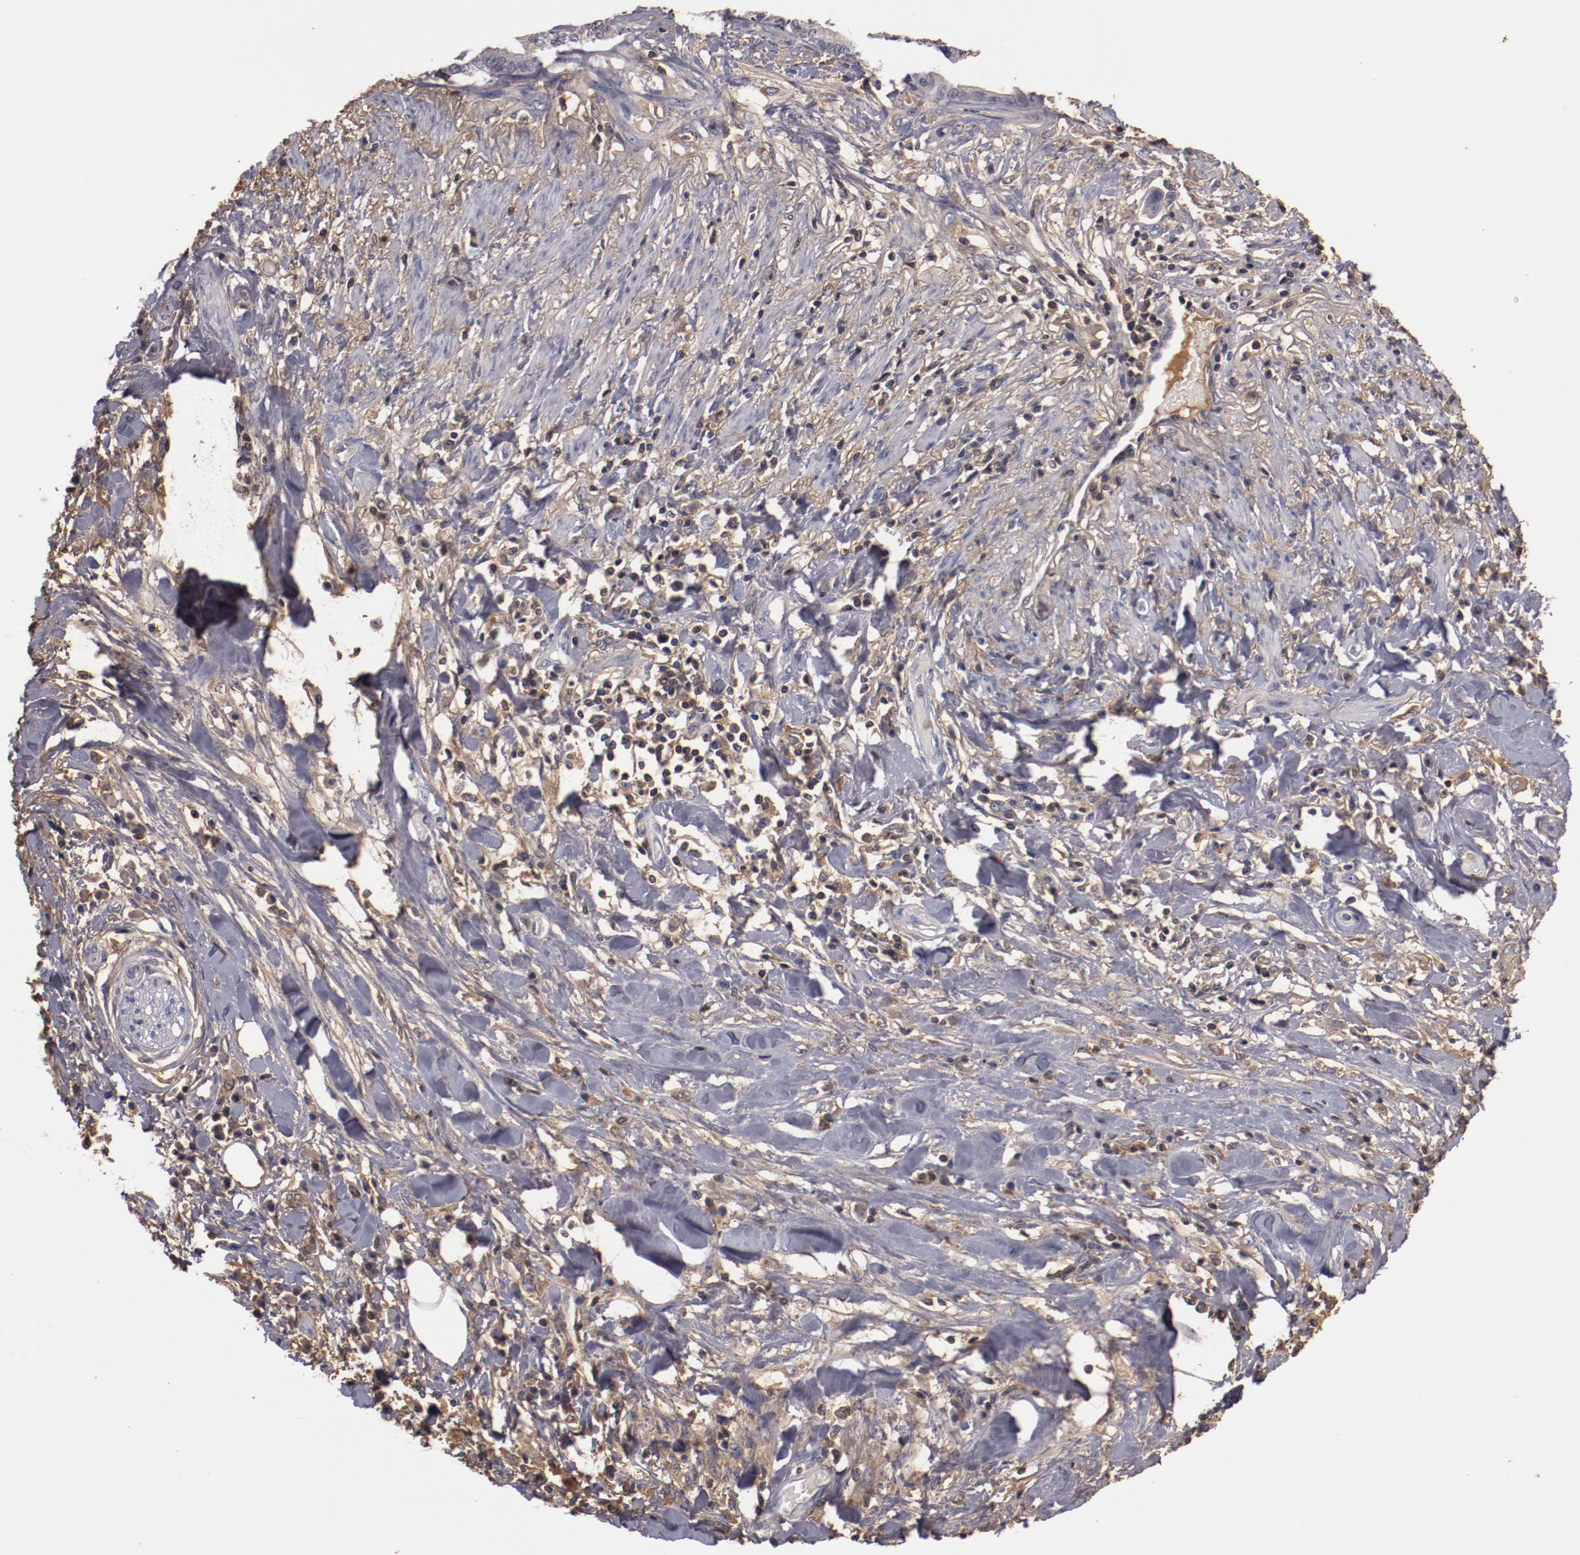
{"staining": {"intensity": "weak", "quantity": "<25%", "location": "cytoplasmic/membranous"}, "tissue": "pancreatic cancer", "cell_type": "Tumor cells", "image_type": "cancer", "snomed": [{"axis": "morphology", "description": "Adenocarcinoma, NOS"}, {"axis": "topography", "description": "Pancreas"}], "caption": "Photomicrograph shows no significant protein expression in tumor cells of pancreatic cancer (adenocarcinoma). (Brightfield microscopy of DAB (3,3'-diaminobenzidine) IHC at high magnification).", "gene": "MBL2", "patient": {"sex": "female", "age": 64}}